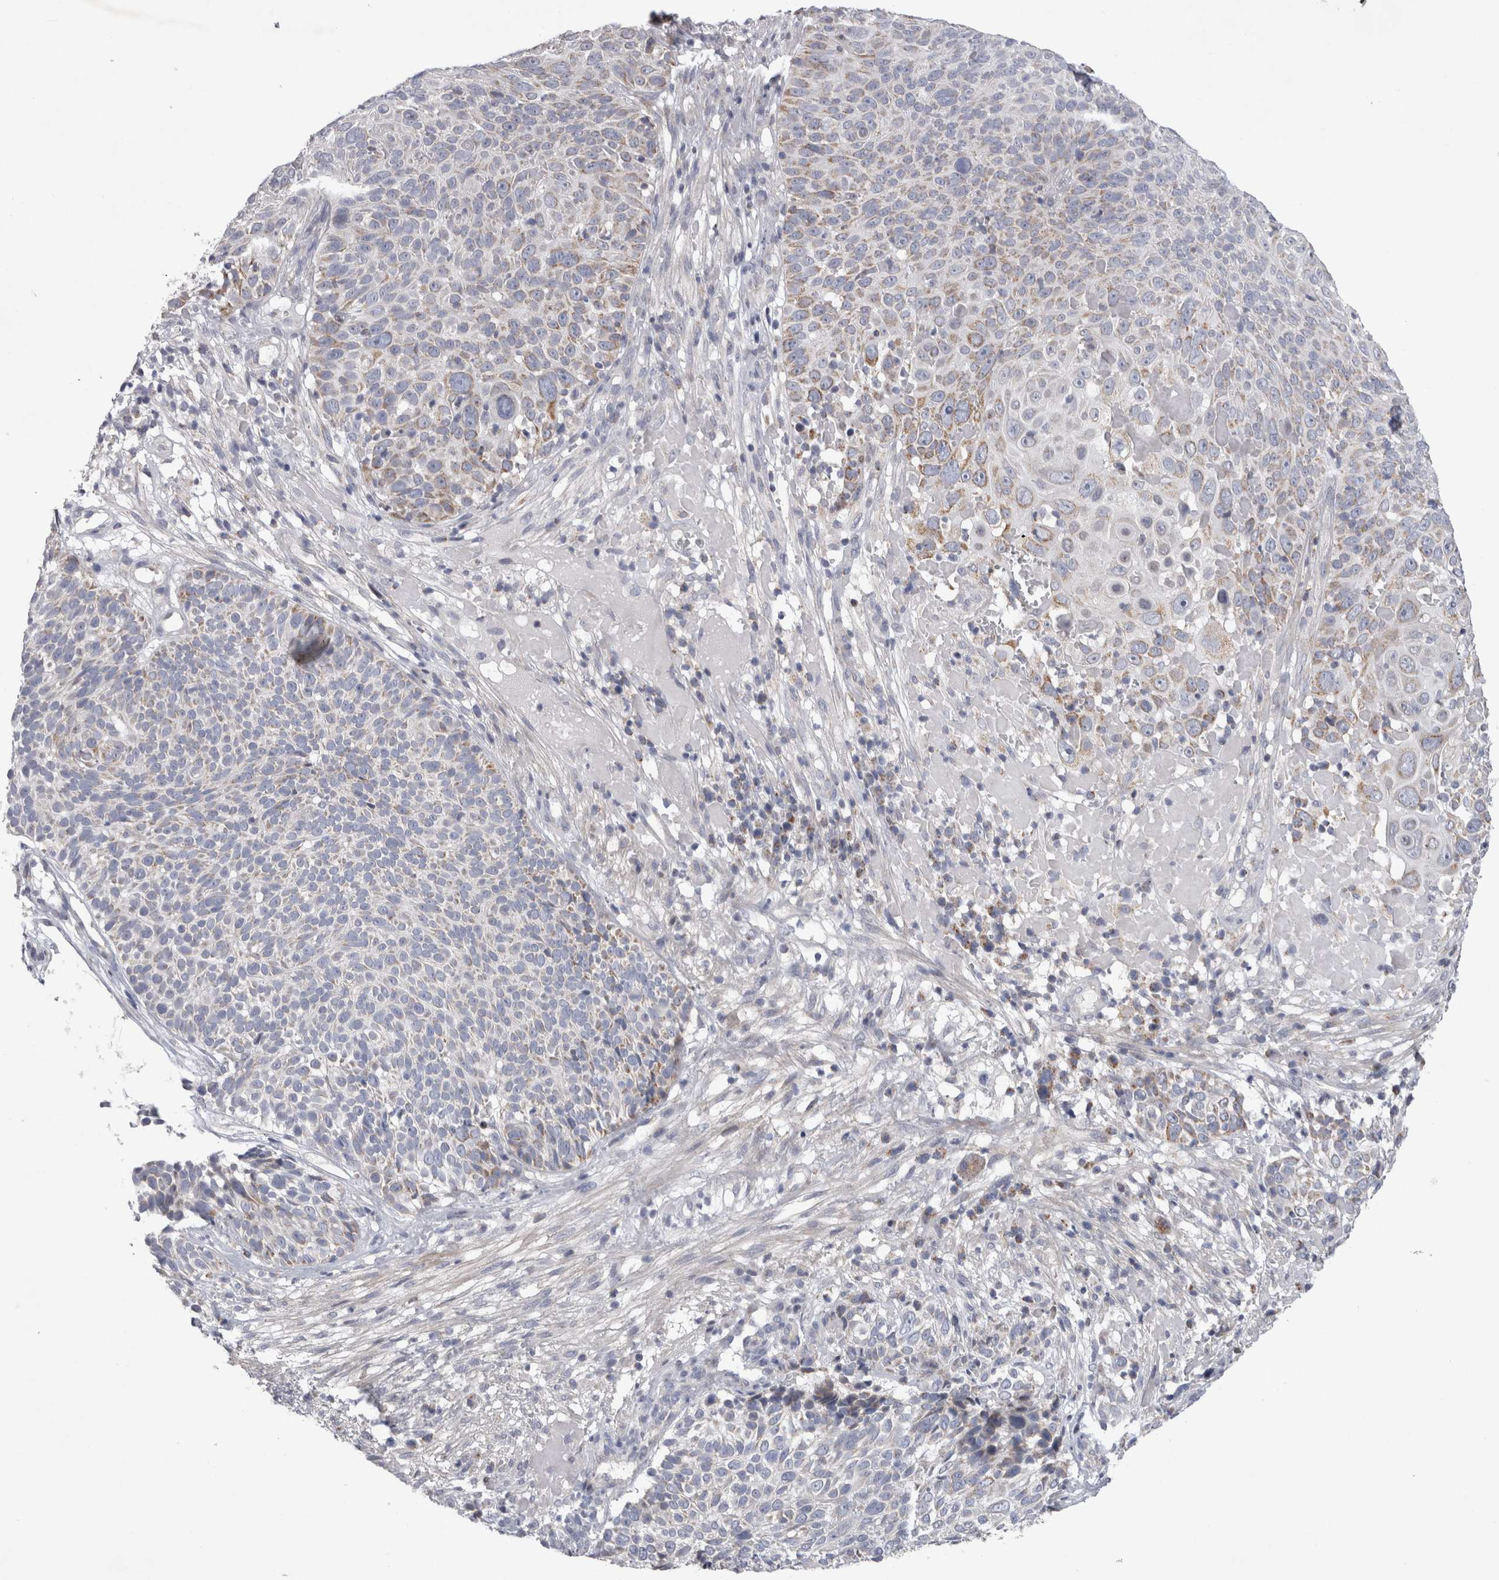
{"staining": {"intensity": "moderate", "quantity": "25%-75%", "location": "cytoplasmic/membranous"}, "tissue": "cervical cancer", "cell_type": "Tumor cells", "image_type": "cancer", "snomed": [{"axis": "morphology", "description": "Squamous cell carcinoma, NOS"}, {"axis": "topography", "description": "Cervix"}], "caption": "Human squamous cell carcinoma (cervical) stained with a brown dye shows moderate cytoplasmic/membranous positive positivity in about 25%-75% of tumor cells.", "gene": "HDHD3", "patient": {"sex": "female", "age": 74}}